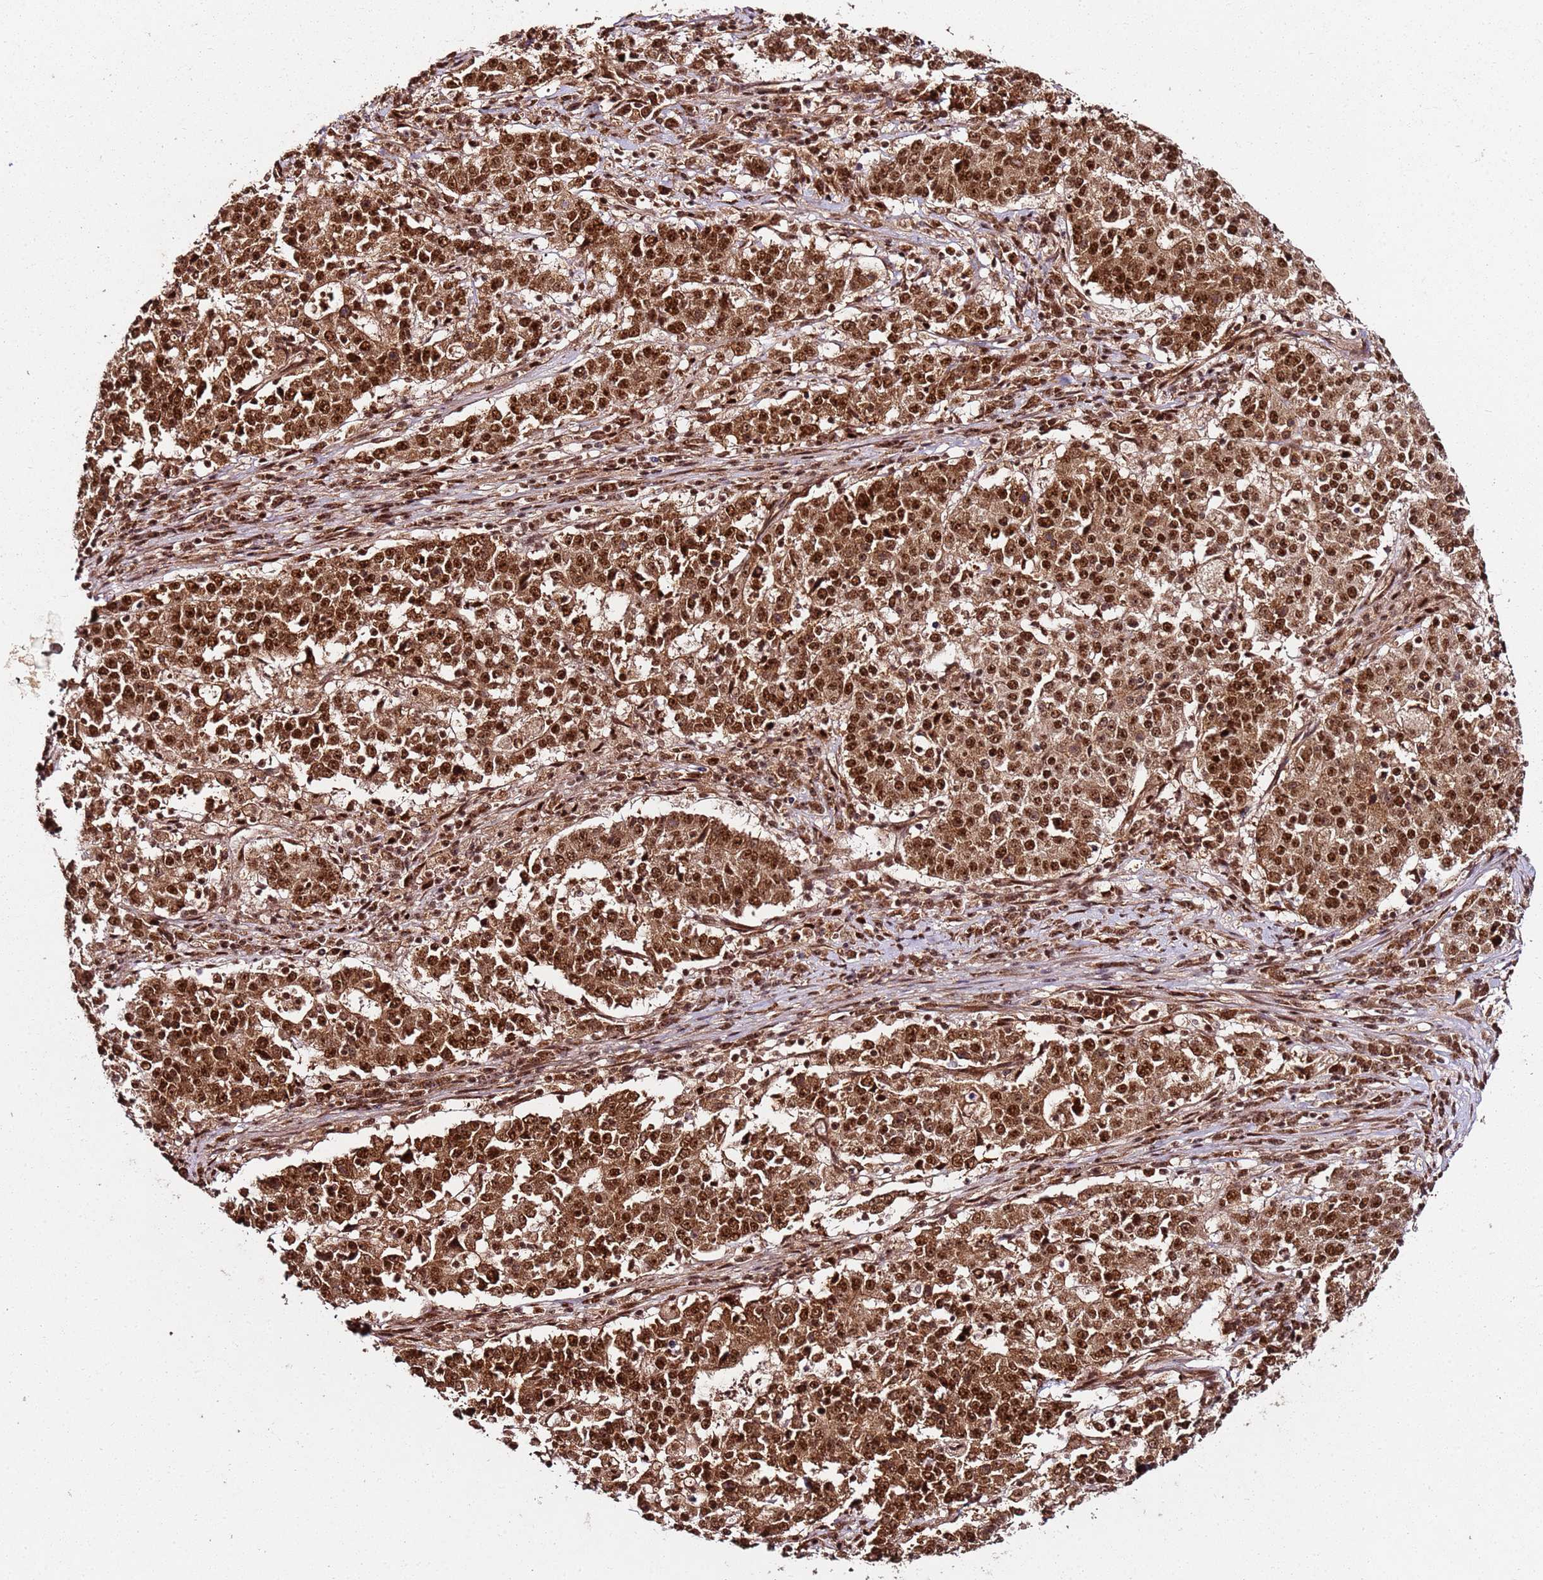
{"staining": {"intensity": "strong", "quantity": ">75%", "location": "cytoplasmic/membranous,nuclear"}, "tissue": "stomach cancer", "cell_type": "Tumor cells", "image_type": "cancer", "snomed": [{"axis": "morphology", "description": "Adenocarcinoma, NOS"}, {"axis": "topography", "description": "Stomach"}], "caption": "Protein expression analysis of human adenocarcinoma (stomach) reveals strong cytoplasmic/membranous and nuclear expression in about >75% of tumor cells.", "gene": "XRN2", "patient": {"sex": "male", "age": 59}}